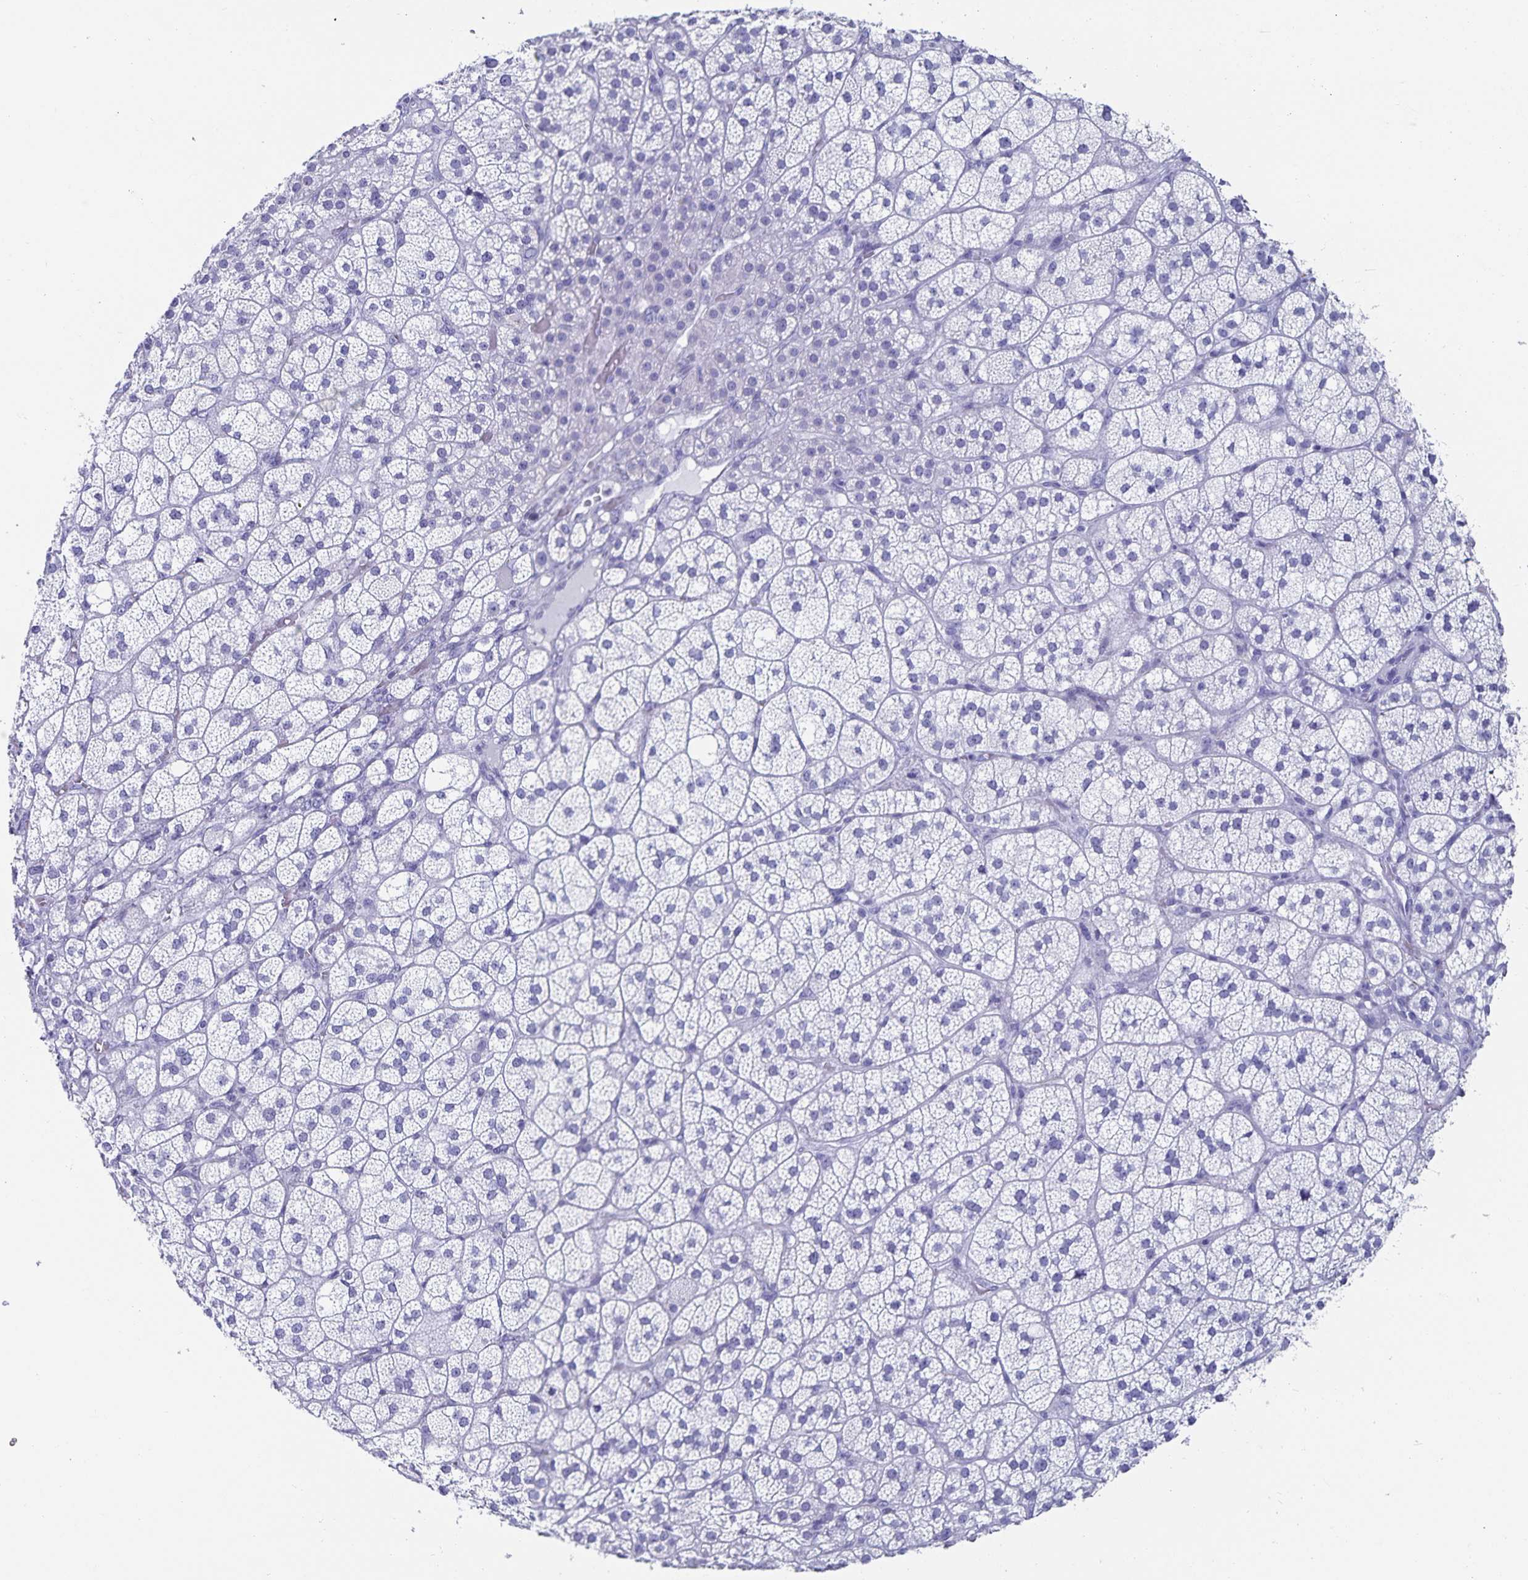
{"staining": {"intensity": "negative", "quantity": "none", "location": "none"}, "tissue": "adrenal gland", "cell_type": "Glandular cells", "image_type": "normal", "snomed": [{"axis": "morphology", "description": "Normal tissue, NOS"}, {"axis": "topography", "description": "Adrenal gland"}], "caption": "Adrenal gland was stained to show a protein in brown. There is no significant positivity in glandular cells. (Brightfield microscopy of DAB (3,3'-diaminobenzidine) IHC at high magnification).", "gene": "C19orf73", "patient": {"sex": "female", "age": 60}}